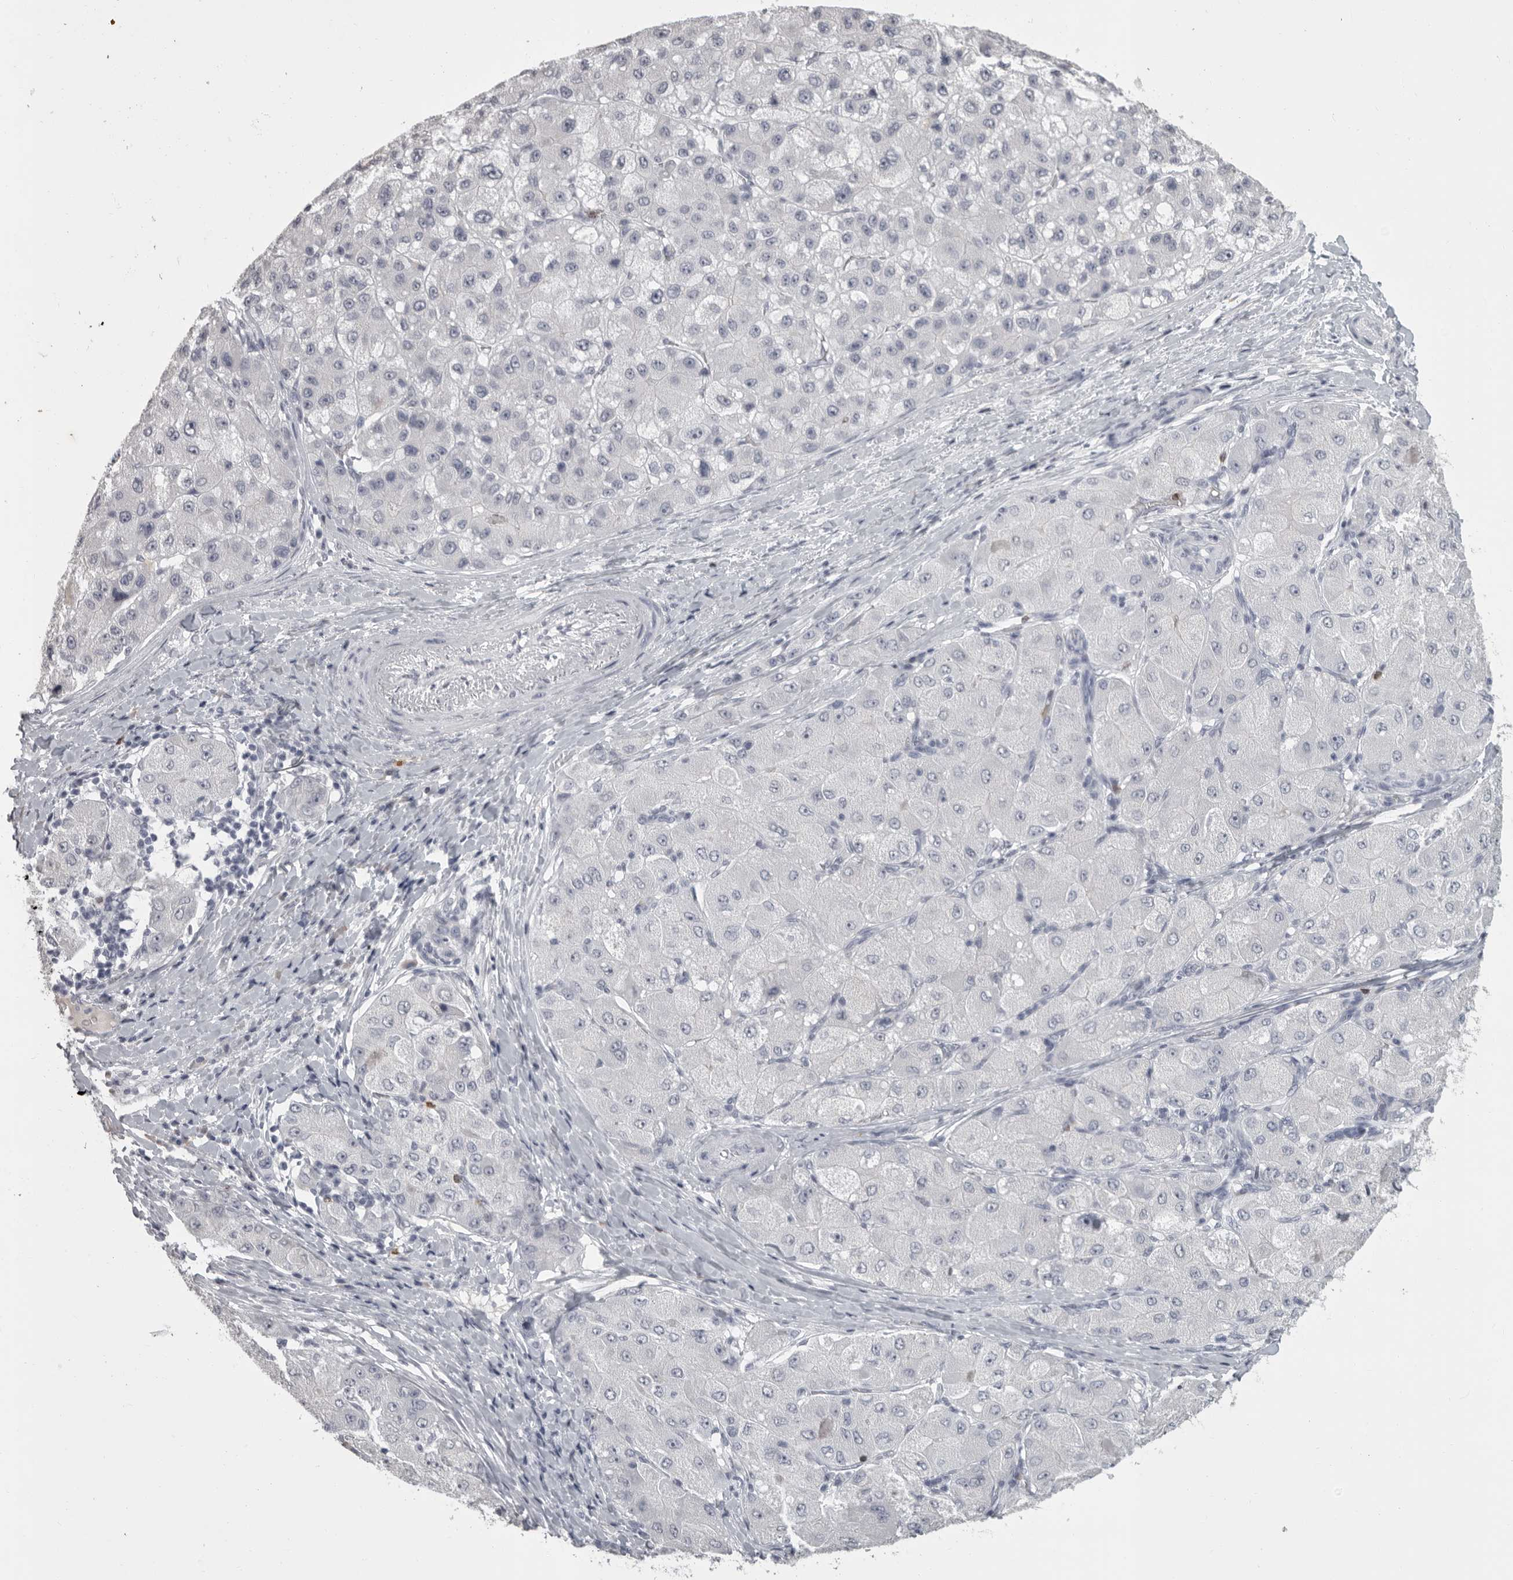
{"staining": {"intensity": "negative", "quantity": "none", "location": "none"}, "tissue": "liver cancer", "cell_type": "Tumor cells", "image_type": "cancer", "snomed": [{"axis": "morphology", "description": "Carcinoma, Hepatocellular, NOS"}, {"axis": "topography", "description": "Liver"}], "caption": "A high-resolution photomicrograph shows immunohistochemistry staining of liver hepatocellular carcinoma, which reveals no significant staining in tumor cells.", "gene": "GNLY", "patient": {"sex": "male", "age": 80}}